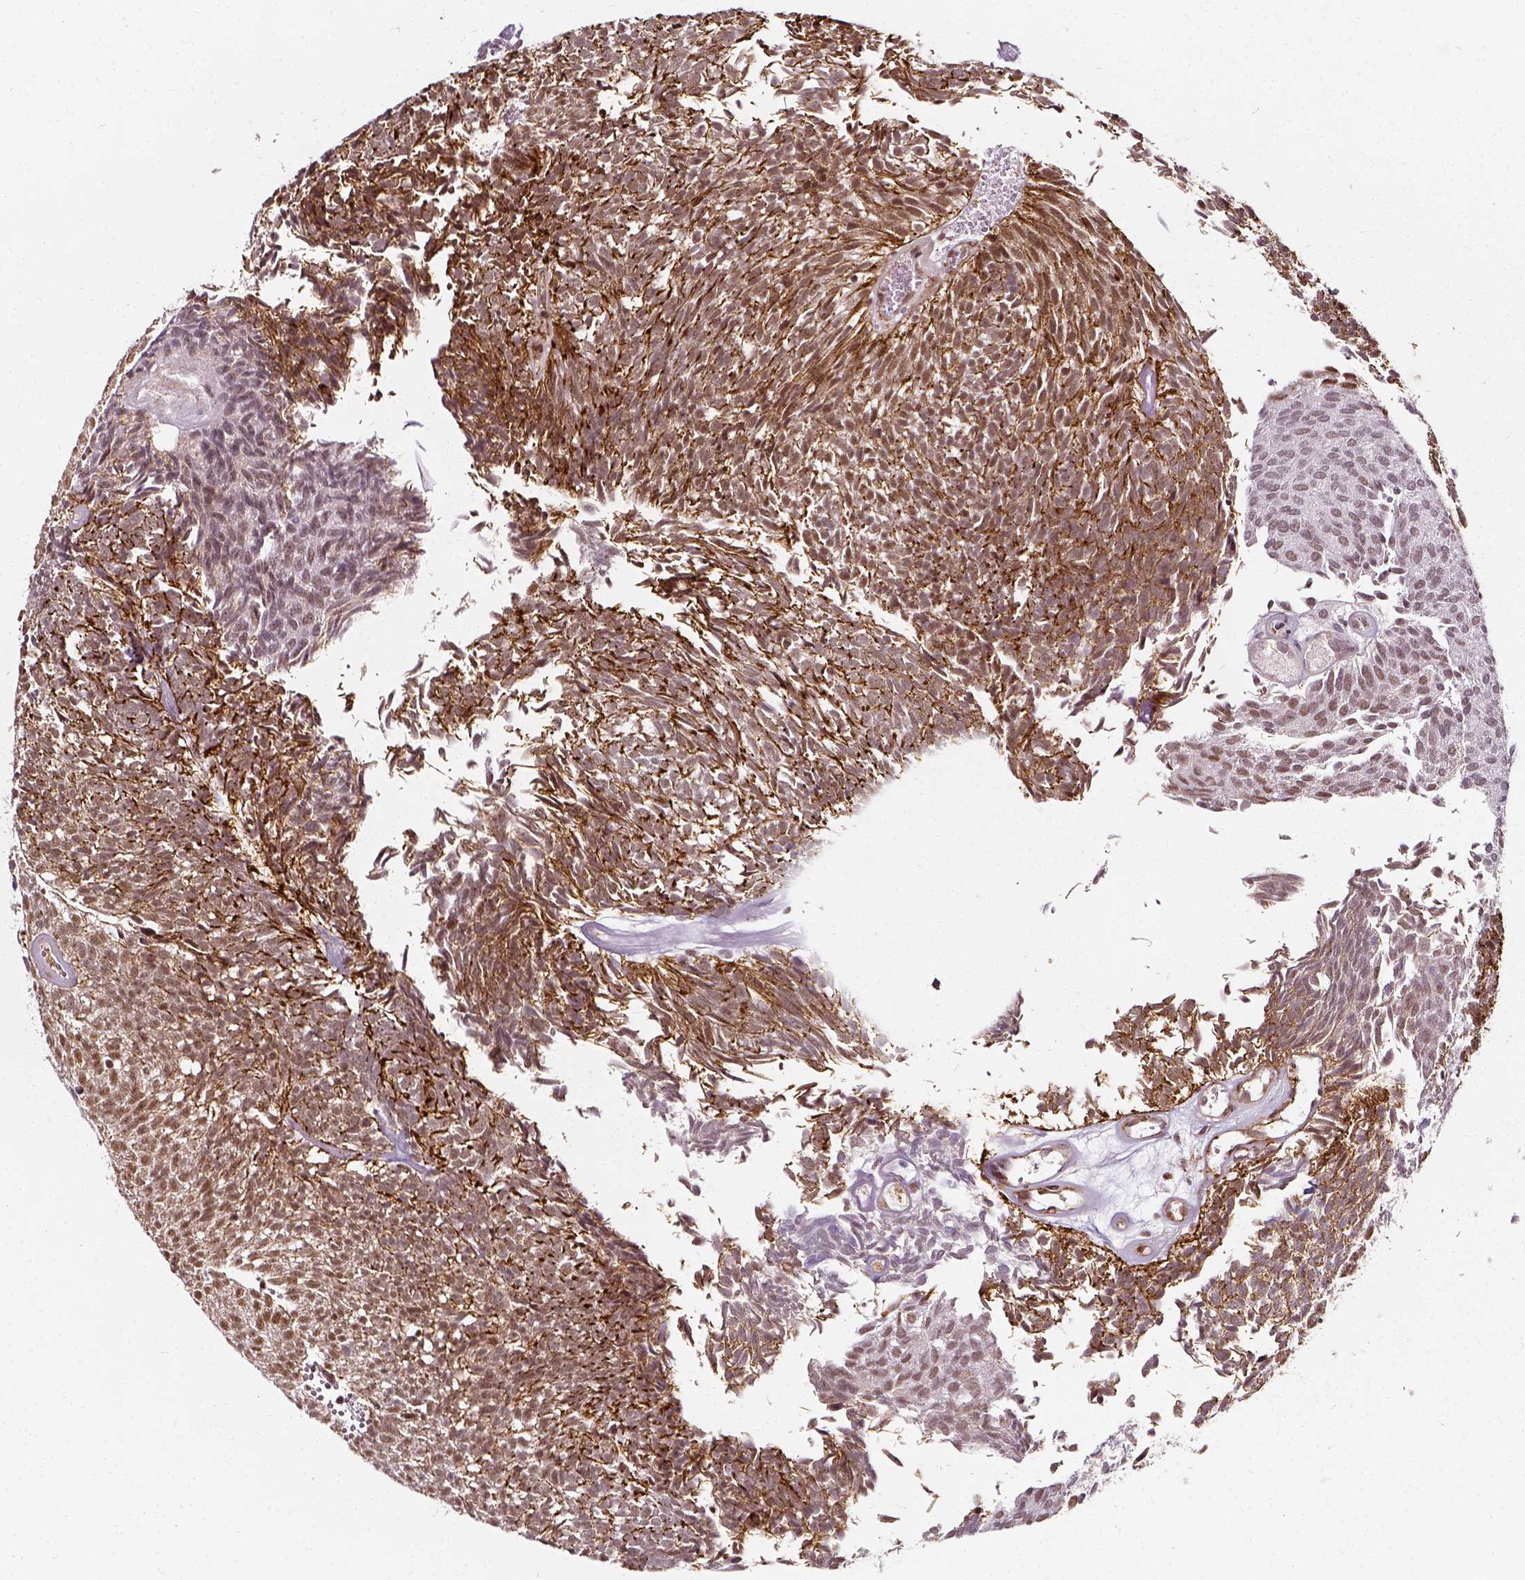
{"staining": {"intensity": "moderate", "quantity": ">75%", "location": "nuclear"}, "tissue": "urothelial cancer", "cell_type": "Tumor cells", "image_type": "cancer", "snomed": [{"axis": "morphology", "description": "Urothelial carcinoma, Low grade"}, {"axis": "topography", "description": "Urinary bladder"}], "caption": "Protein staining demonstrates moderate nuclear staining in about >75% of tumor cells in urothelial cancer. (DAB IHC, brown staining for protein, blue staining for nuclei).", "gene": "NACC1", "patient": {"sex": "male", "age": 77}}